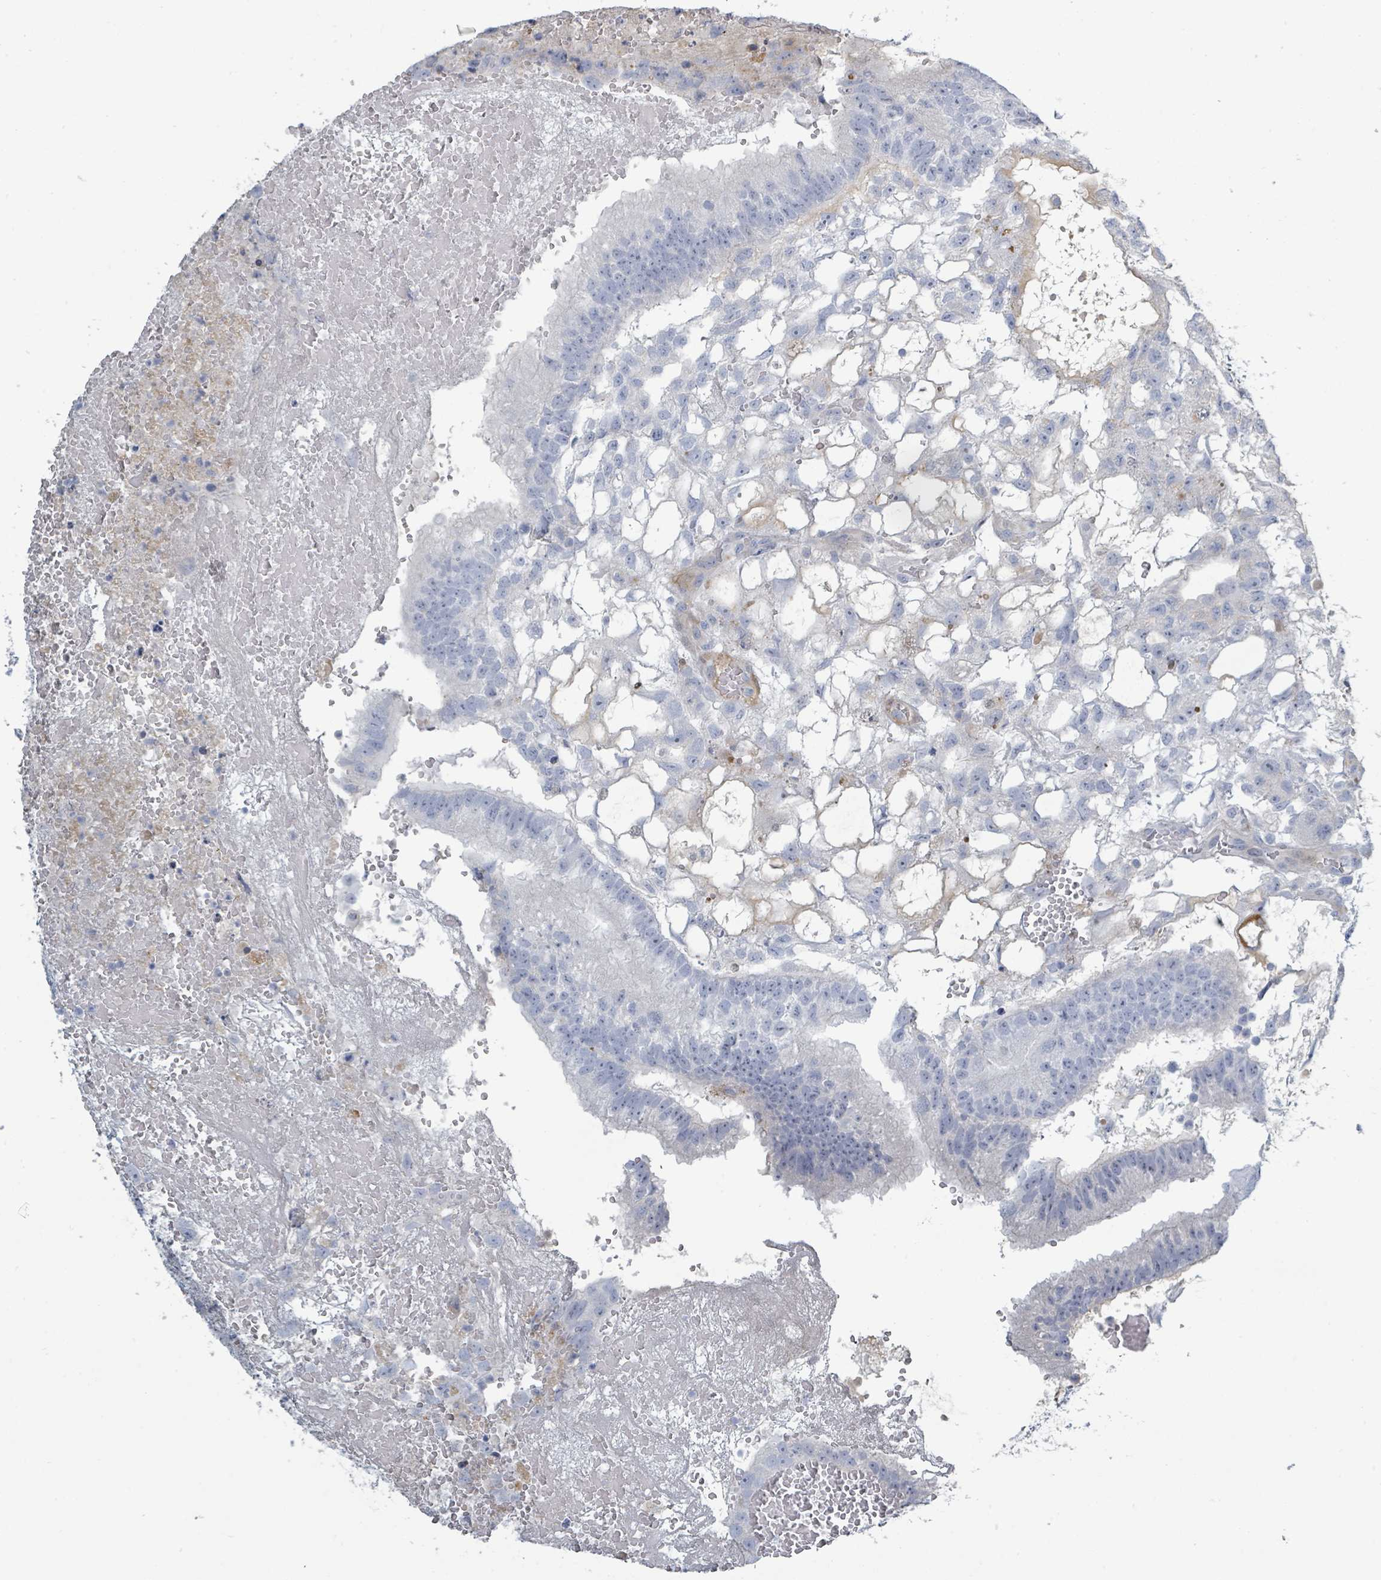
{"staining": {"intensity": "negative", "quantity": "none", "location": "none"}, "tissue": "testis cancer", "cell_type": "Tumor cells", "image_type": "cancer", "snomed": [{"axis": "morphology", "description": "Normal tissue, NOS"}, {"axis": "morphology", "description": "Carcinoma, Embryonal, NOS"}, {"axis": "topography", "description": "Testis"}], "caption": "Testis embryonal carcinoma stained for a protein using immunohistochemistry (IHC) displays no positivity tumor cells.", "gene": "RAB33B", "patient": {"sex": "male", "age": 32}}